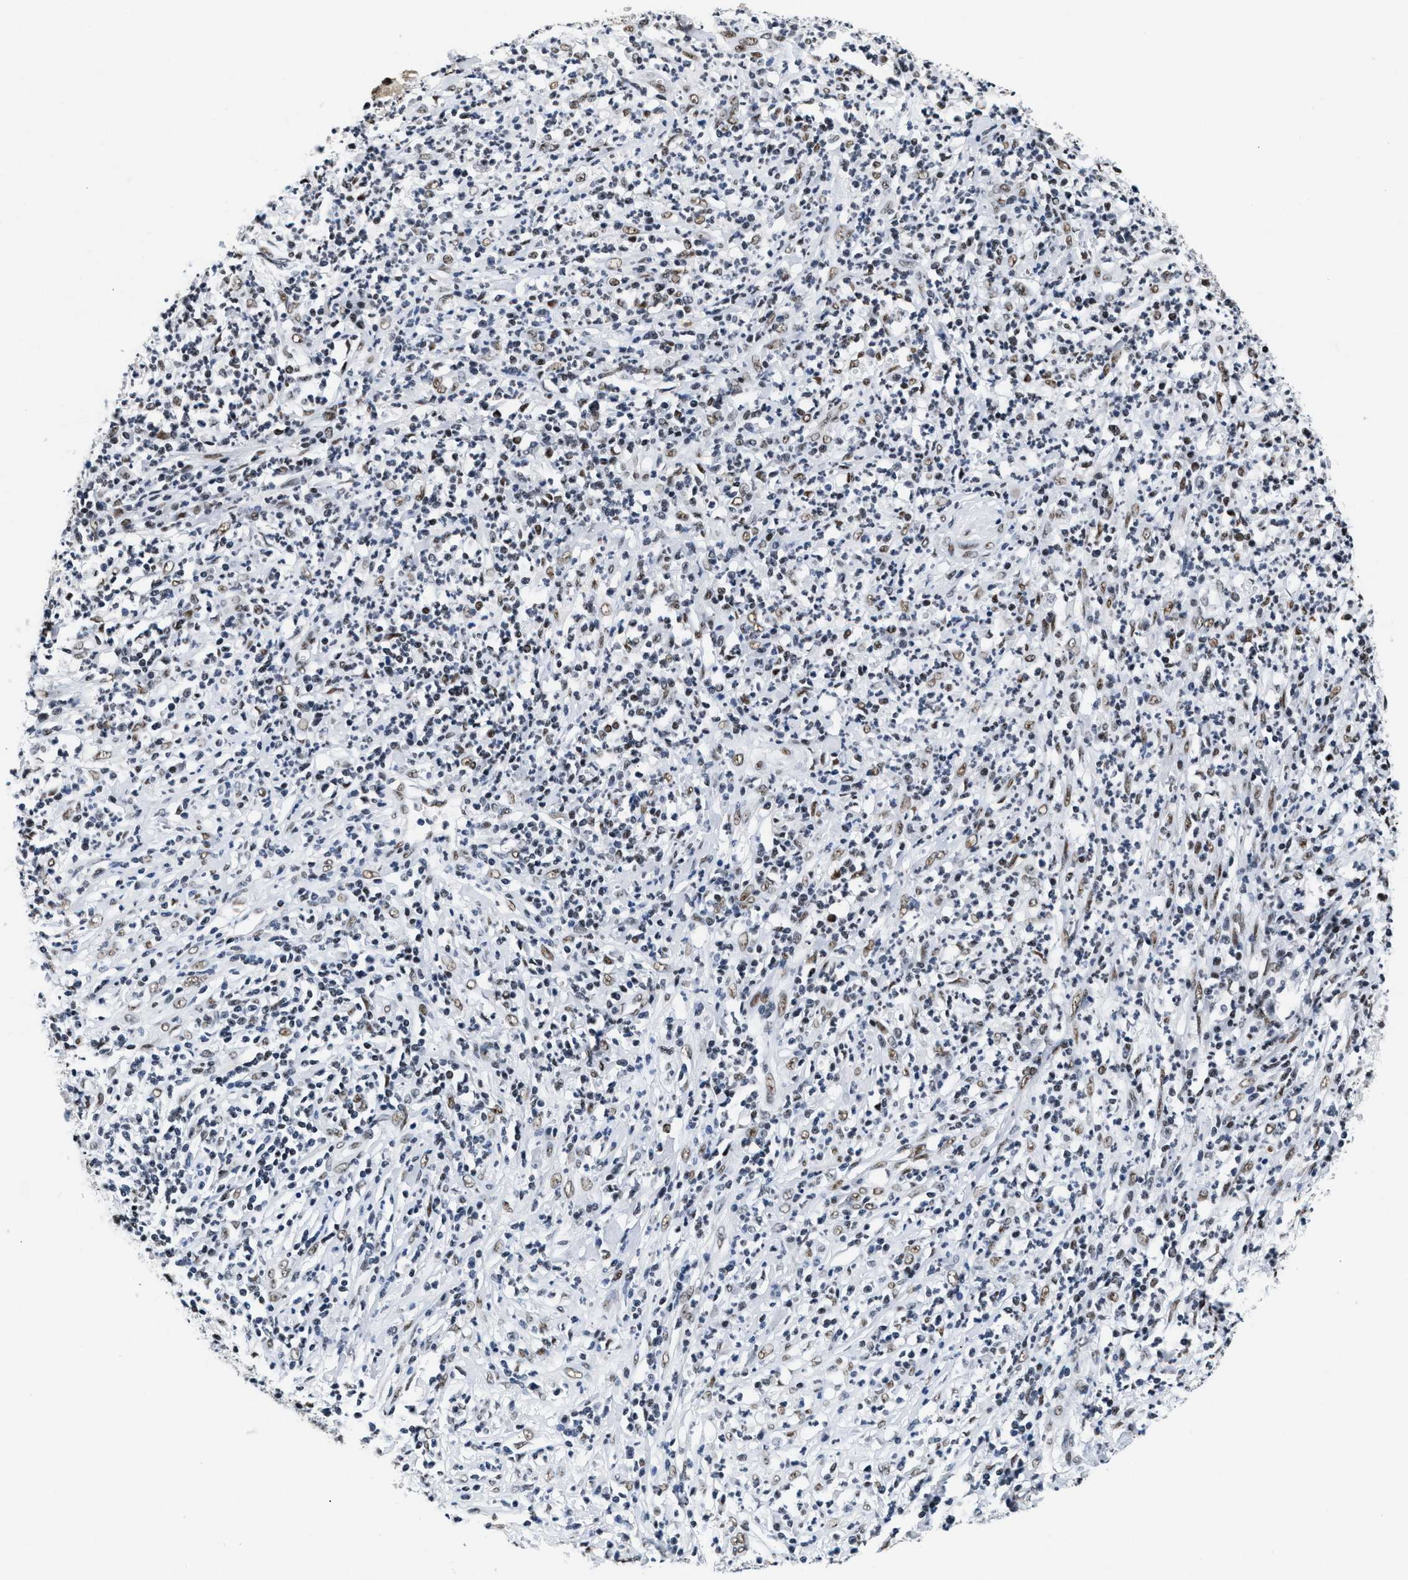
{"staining": {"intensity": "weak", "quantity": ">75%", "location": "nuclear"}, "tissue": "cervical cancer", "cell_type": "Tumor cells", "image_type": "cancer", "snomed": [{"axis": "morphology", "description": "Squamous cell carcinoma, NOS"}, {"axis": "topography", "description": "Cervix"}], "caption": "A brown stain shows weak nuclear positivity of a protein in cervical cancer (squamous cell carcinoma) tumor cells. Ihc stains the protein in brown and the nuclei are stained blue.", "gene": "RAD50", "patient": {"sex": "female", "age": 32}}